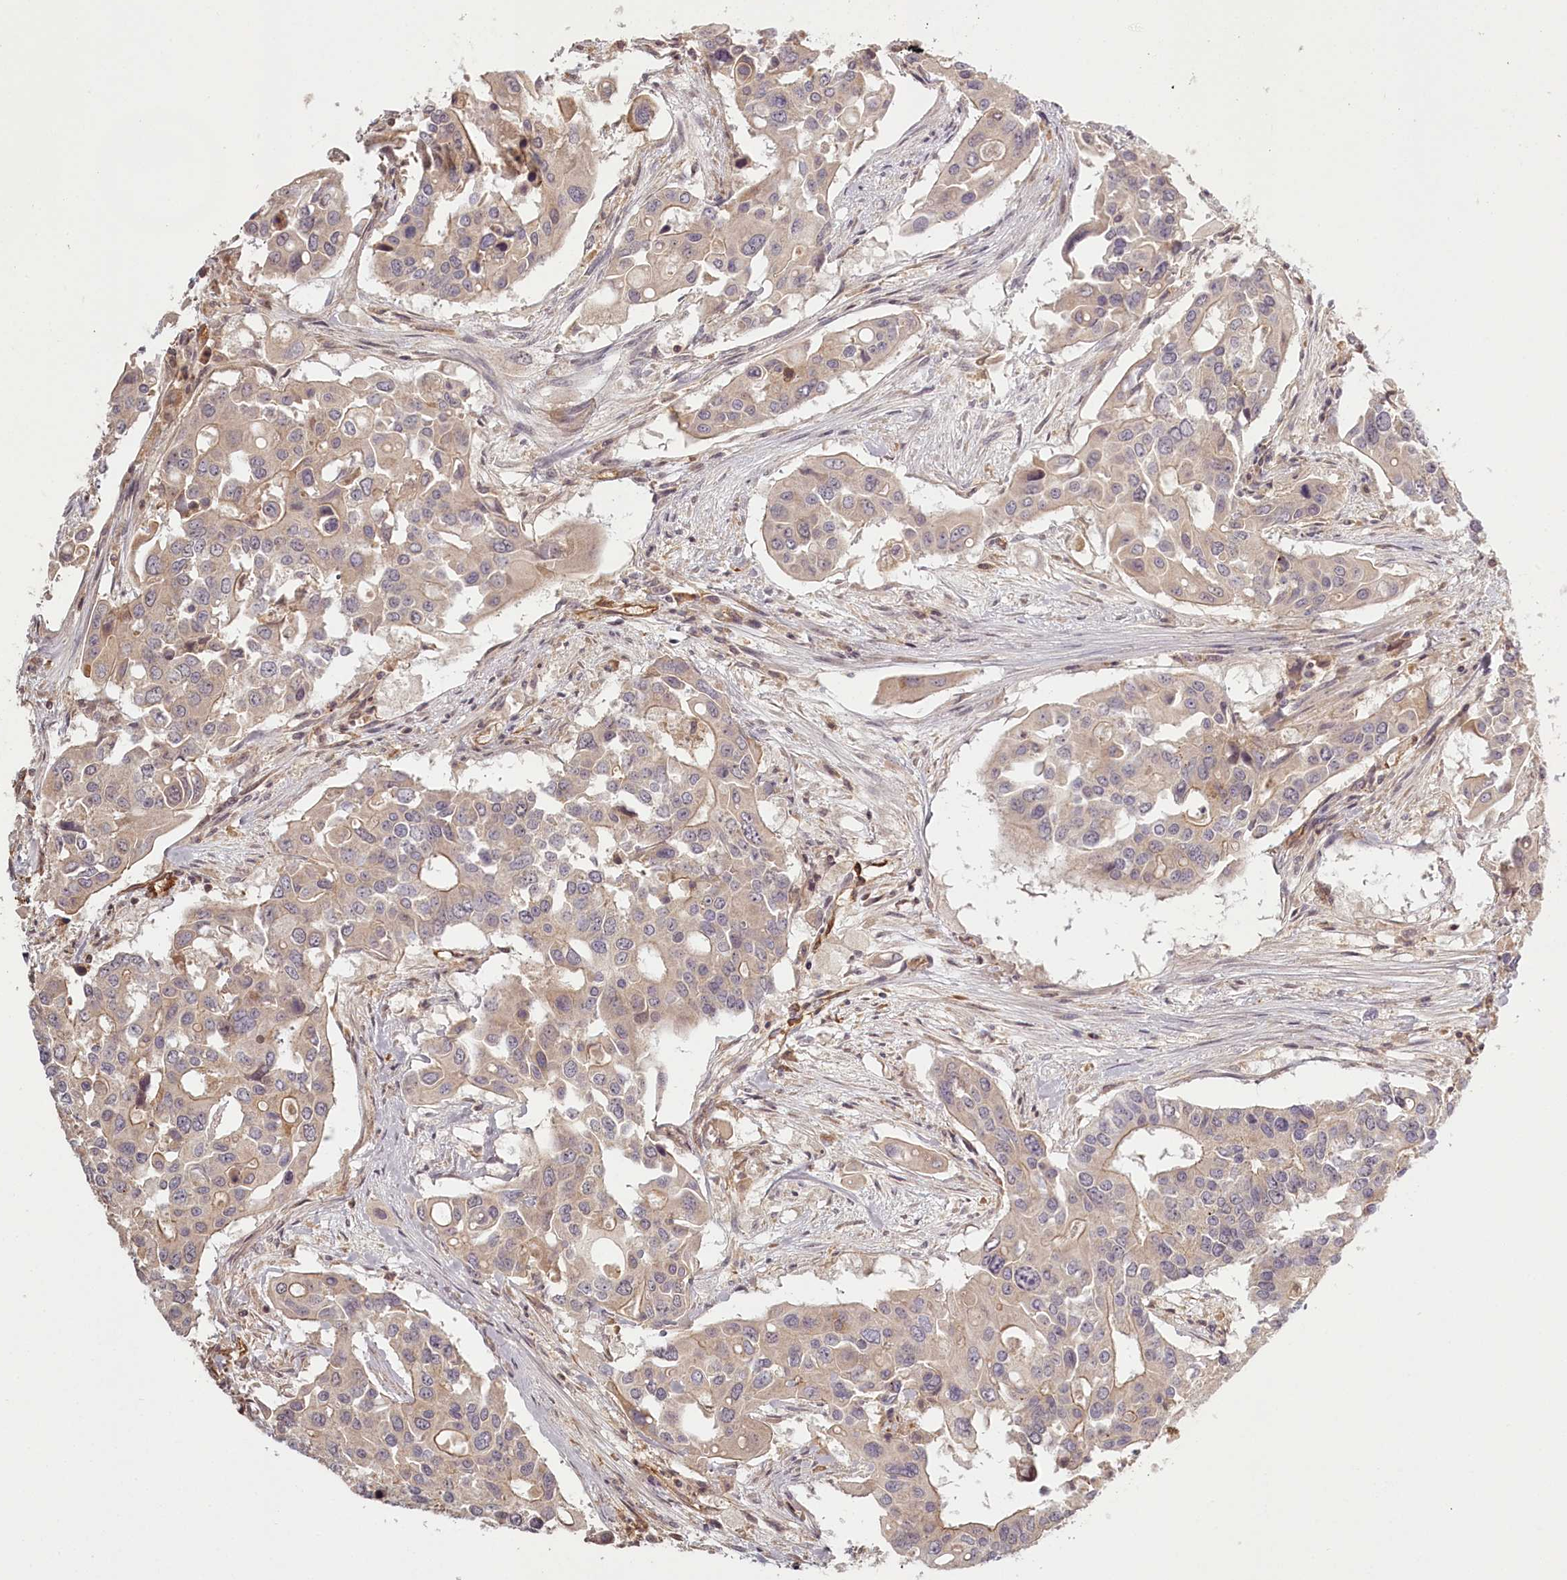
{"staining": {"intensity": "weak", "quantity": "<25%", "location": "cytoplasmic/membranous"}, "tissue": "colorectal cancer", "cell_type": "Tumor cells", "image_type": "cancer", "snomed": [{"axis": "morphology", "description": "Adenocarcinoma, NOS"}, {"axis": "topography", "description": "Colon"}], "caption": "Human colorectal cancer (adenocarcinoma) stained for a protein using IHC exhibits no staining in tumor cells.", "gene": "TMIE", "patient": {"sex": "male", "age": 77}}